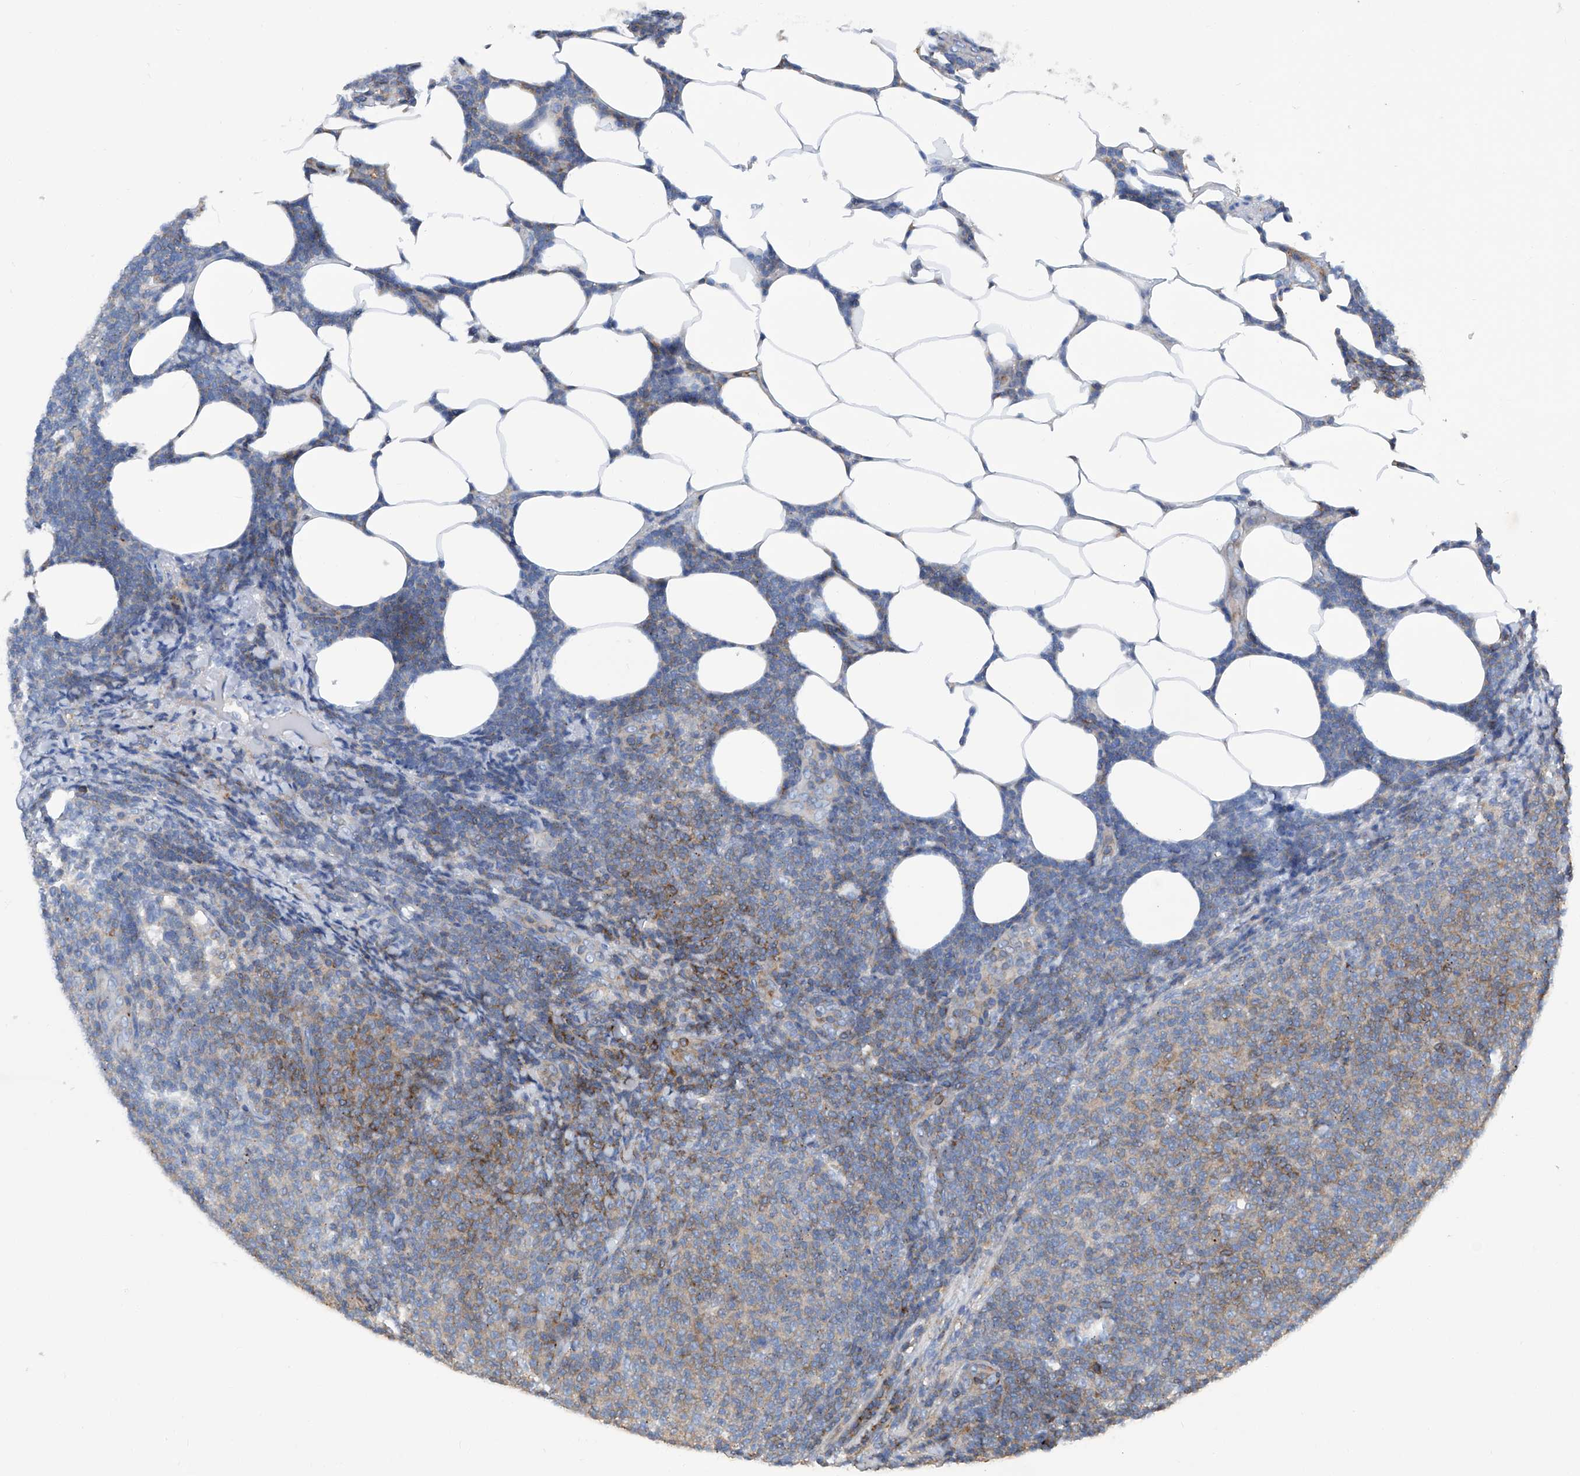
{"staining": {"intensity": "moderate", "quantity": "<25%", "location": "cytoplasmic/membranous"}, "tissue": "lymphoma", "cell_type": "Tumor cells", "image_type": "cancer", "snomed": [{"axis": "morphology", "description": "Malignant lymphoma, non-Hodgkin's type, Low grade"}, {"axis": "topography", "description": "Lymph node"}], "caption": "A brown stain shows moderate cytoplasmic/membranous positivity of a protein in human lymphoma tumor cells.", "gene": "ZNF484", "patient": {"sex": "male", "age": 66}}